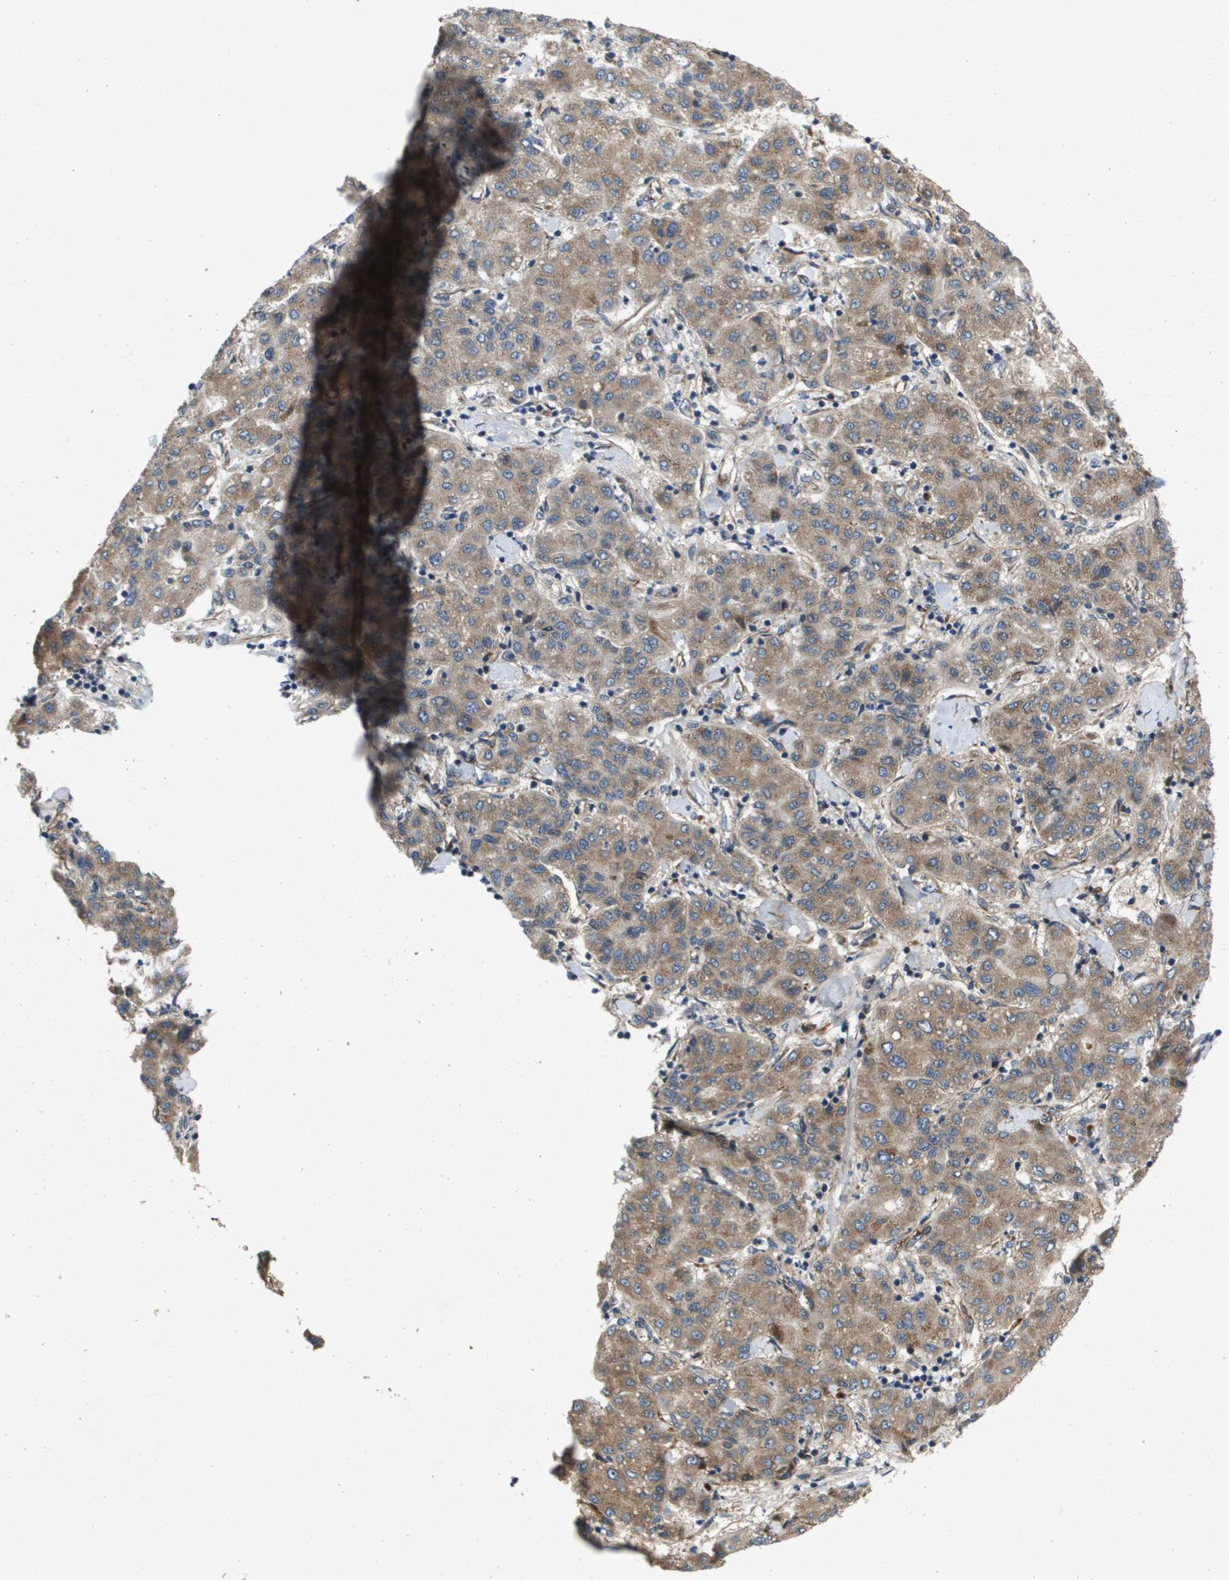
{"staining": {"intensity": "moderate", "quantity": ">75%", "location": "cytoplasmic/membranous"}, "tissue": "liver cancer", "cell_type": "Tumor cells", "image_type": "cancer", "snomed": [{"axis": "morphology", "description": "Carcinoma, Hepatocellular, NOS"}, {"axis": "topography", "description": "Liver"}], "caption": "Immunohistochemical staining of liver hepatocellular carcinoma demonstrates moderate cytoplasmic/membranous protein expression in about >75% of tumor cells.", "gene": "ENTPD2", "patient": {"sex": "male", "age": 65}}